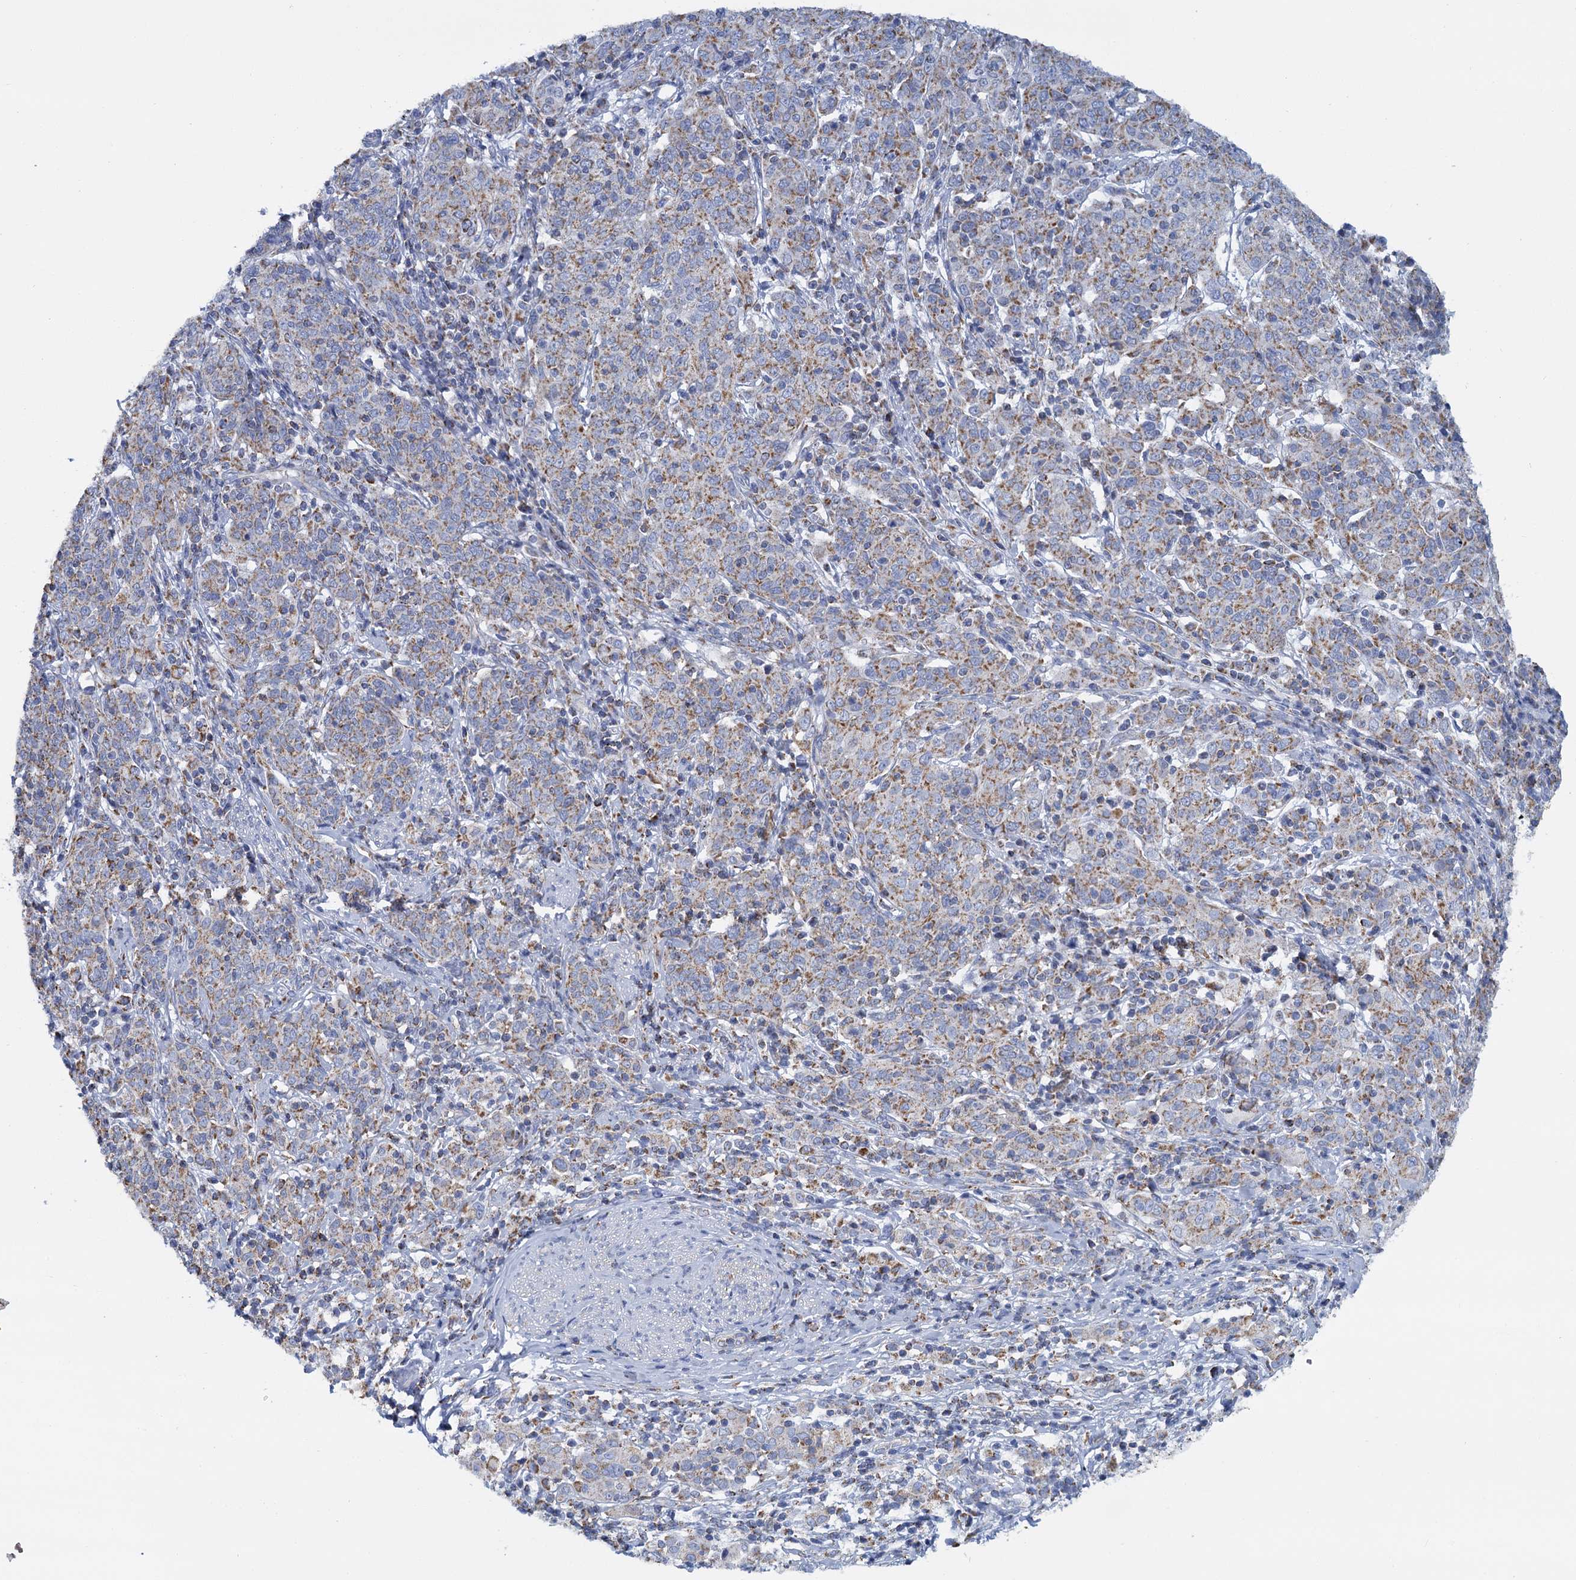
{"staining": {"intensity": "moderate", "quantity": ">75%", "location": "cytoplasmic/membranous"}, "tissue": "cervical cancer", "cell_type": "Tumor cells", "image_type": "cancer", "snomed": [{"axis": "morphology", "description": "Squamous cell carcinoma, NOS"}, {"axis": "topography", "description": "Cervix"}], "caption": "Cervical squamous cell carcinoma stained for a protein shows moderate cytoplasmic/membranous positivity in tumor cells.", "gene": "CCP110", "patient": {"sex": "female", "age": 67}}